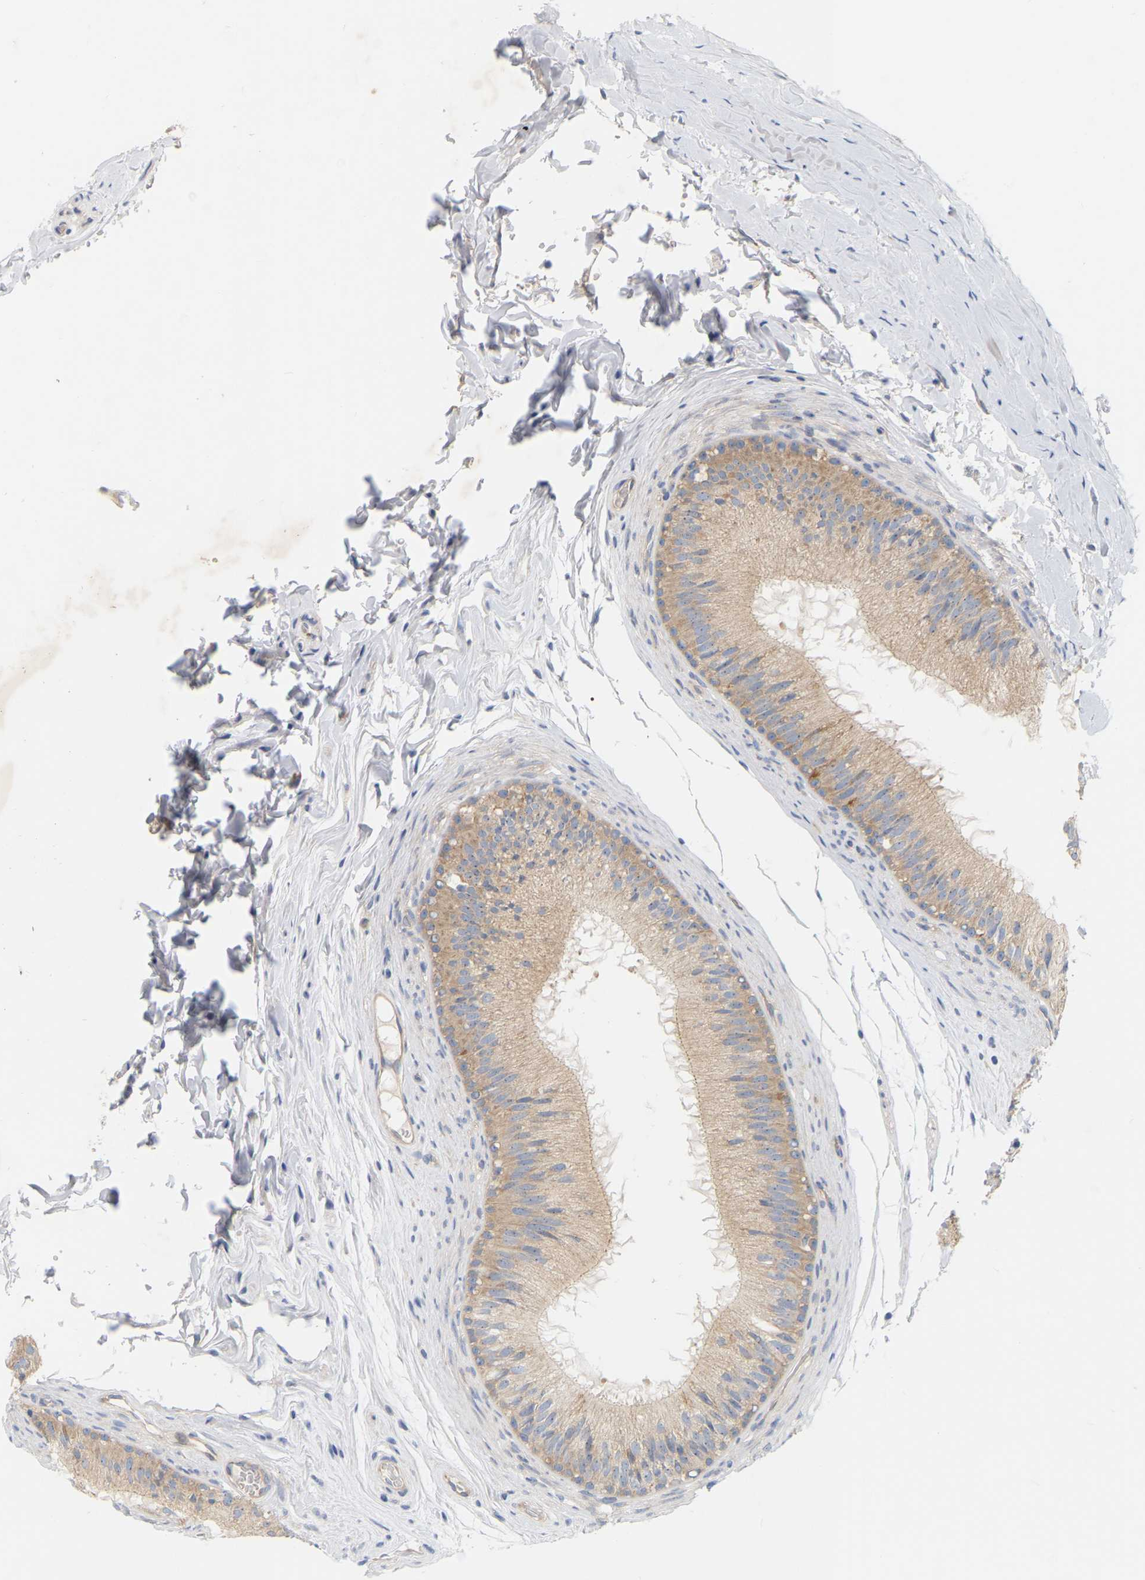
{"staining": {"intensity": "moderate", "quantity": ">75%", "location": "cytoplasmic/membranous,nuclear"}, "tissue": "epididymis", "cell_type": "Glandular cells", "image_type": "normal", "snomed": [{"axis": "morphology", "description": "Normal tissue, NOS"}, {"axis": "topography", "description": "Testis"}, {"axis": "topography", "description": "Epididymis"}], "caption": "An IHC image of normal tissue is shown. Protein staining in brown highlights moderate cytoplasmic/membranous,nuclear positivity in epididymis within glandular cells. The protein is stained brown, and the nuclei are stained in blue (DAB IHC with brightfield microscopy, high magnification).", "gene": "MINDY4", "patient": {"sex": "male", "age": 36}}